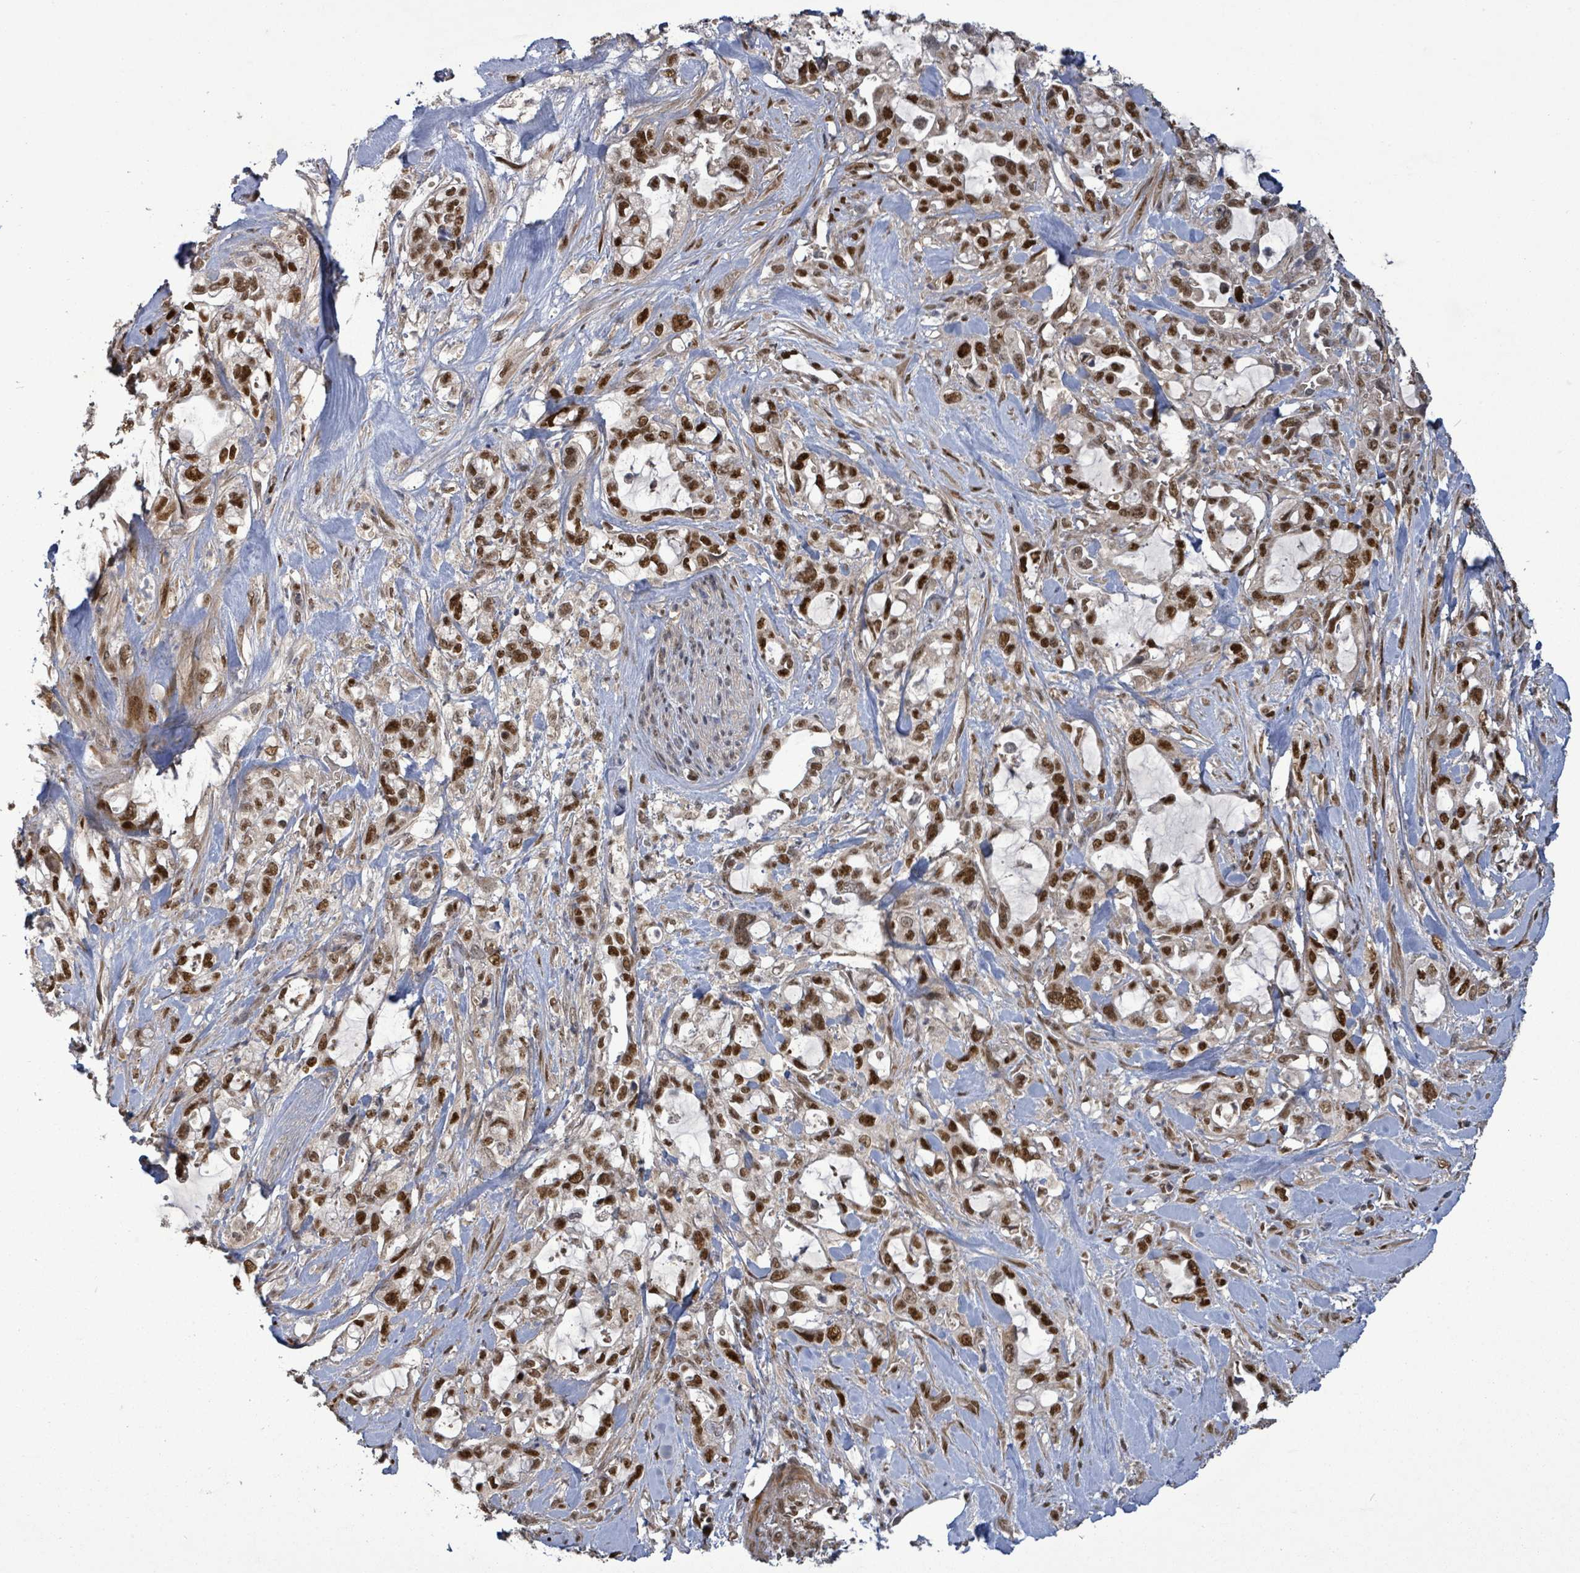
{"staining": {"intensity": "strong", "quantity": ">75%", "location": "nuclear"}, "tissue": "pancreatic cancer", "cell_type": "Tumor cells", "image_type": "cancer", "snomed": [{"axis": "morphology", "description": "Adenocarcinoma, NOS"}, {"axis": "topography", "description": "Pancreas"}], "caption": "Immunohistochemical staining of pancreatic adenocarcinoma displays high levels of strong nuclear positivity in about >75% of tumor cells. The staining was performed using DAB (3,3'-diaminobenzidine), with brown indicating positive protein expression. Nuclei are stained blue with hematoxylin.", "gene": "PATZ1", "patient": {"sex": "female", "age": 61}}